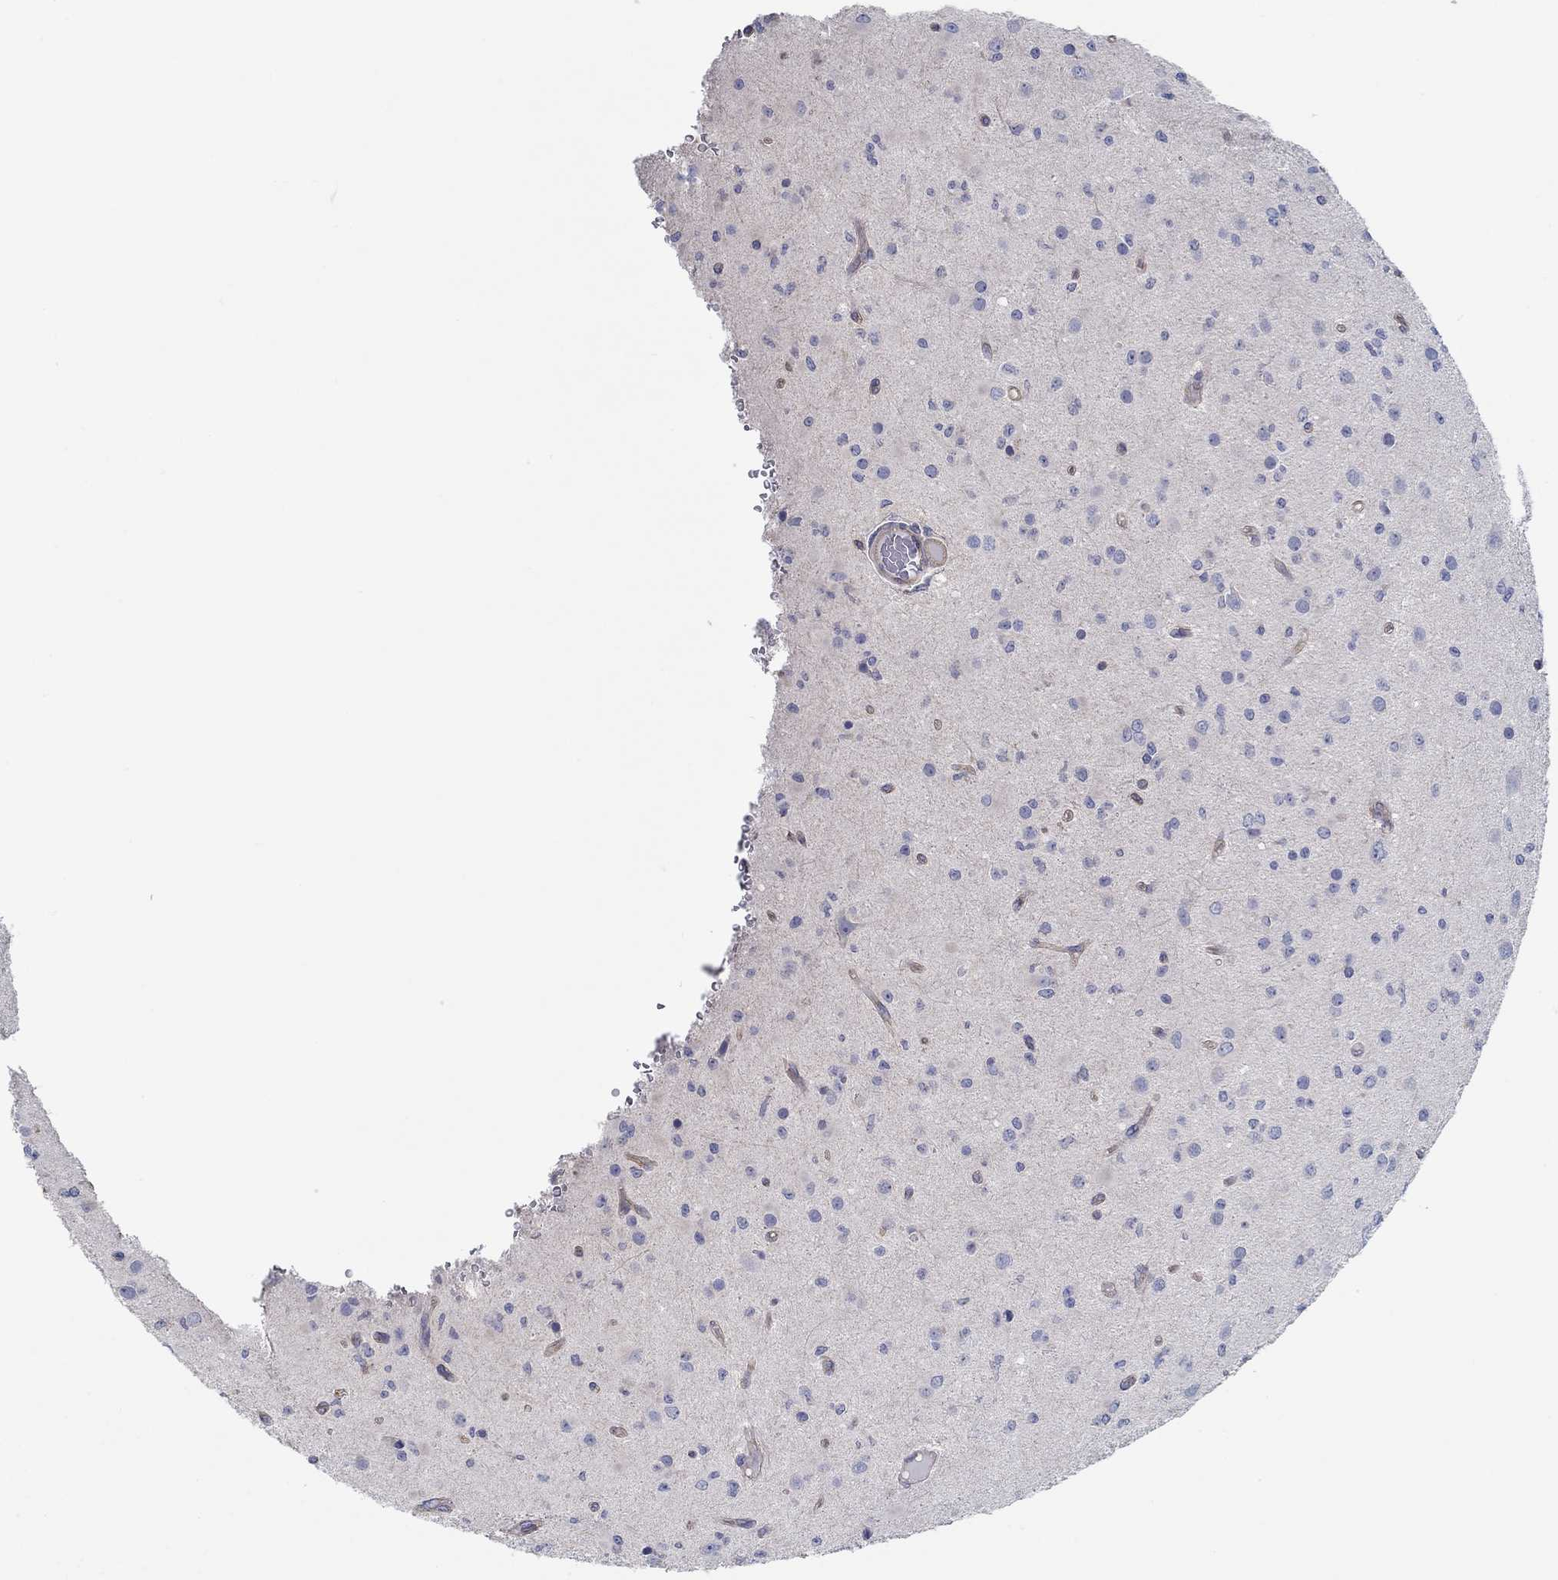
{"staining": {"intensity": "negative", "quantity": "none", "location": "none"}, "tissue": "glioma", "cell_type": "Tumor cells", "image_type": "cancer", "snomed": [{"axis": "morphology", "description": "Glioma, malignant, Low grade"}, {"axis": "topography", "description": "Brain"}], "caption": "The micrograph reveals no significant staining in tumor cells of glioma.", "gene": "BBOF1", "patient": {"sex": "female", "age": 45}}